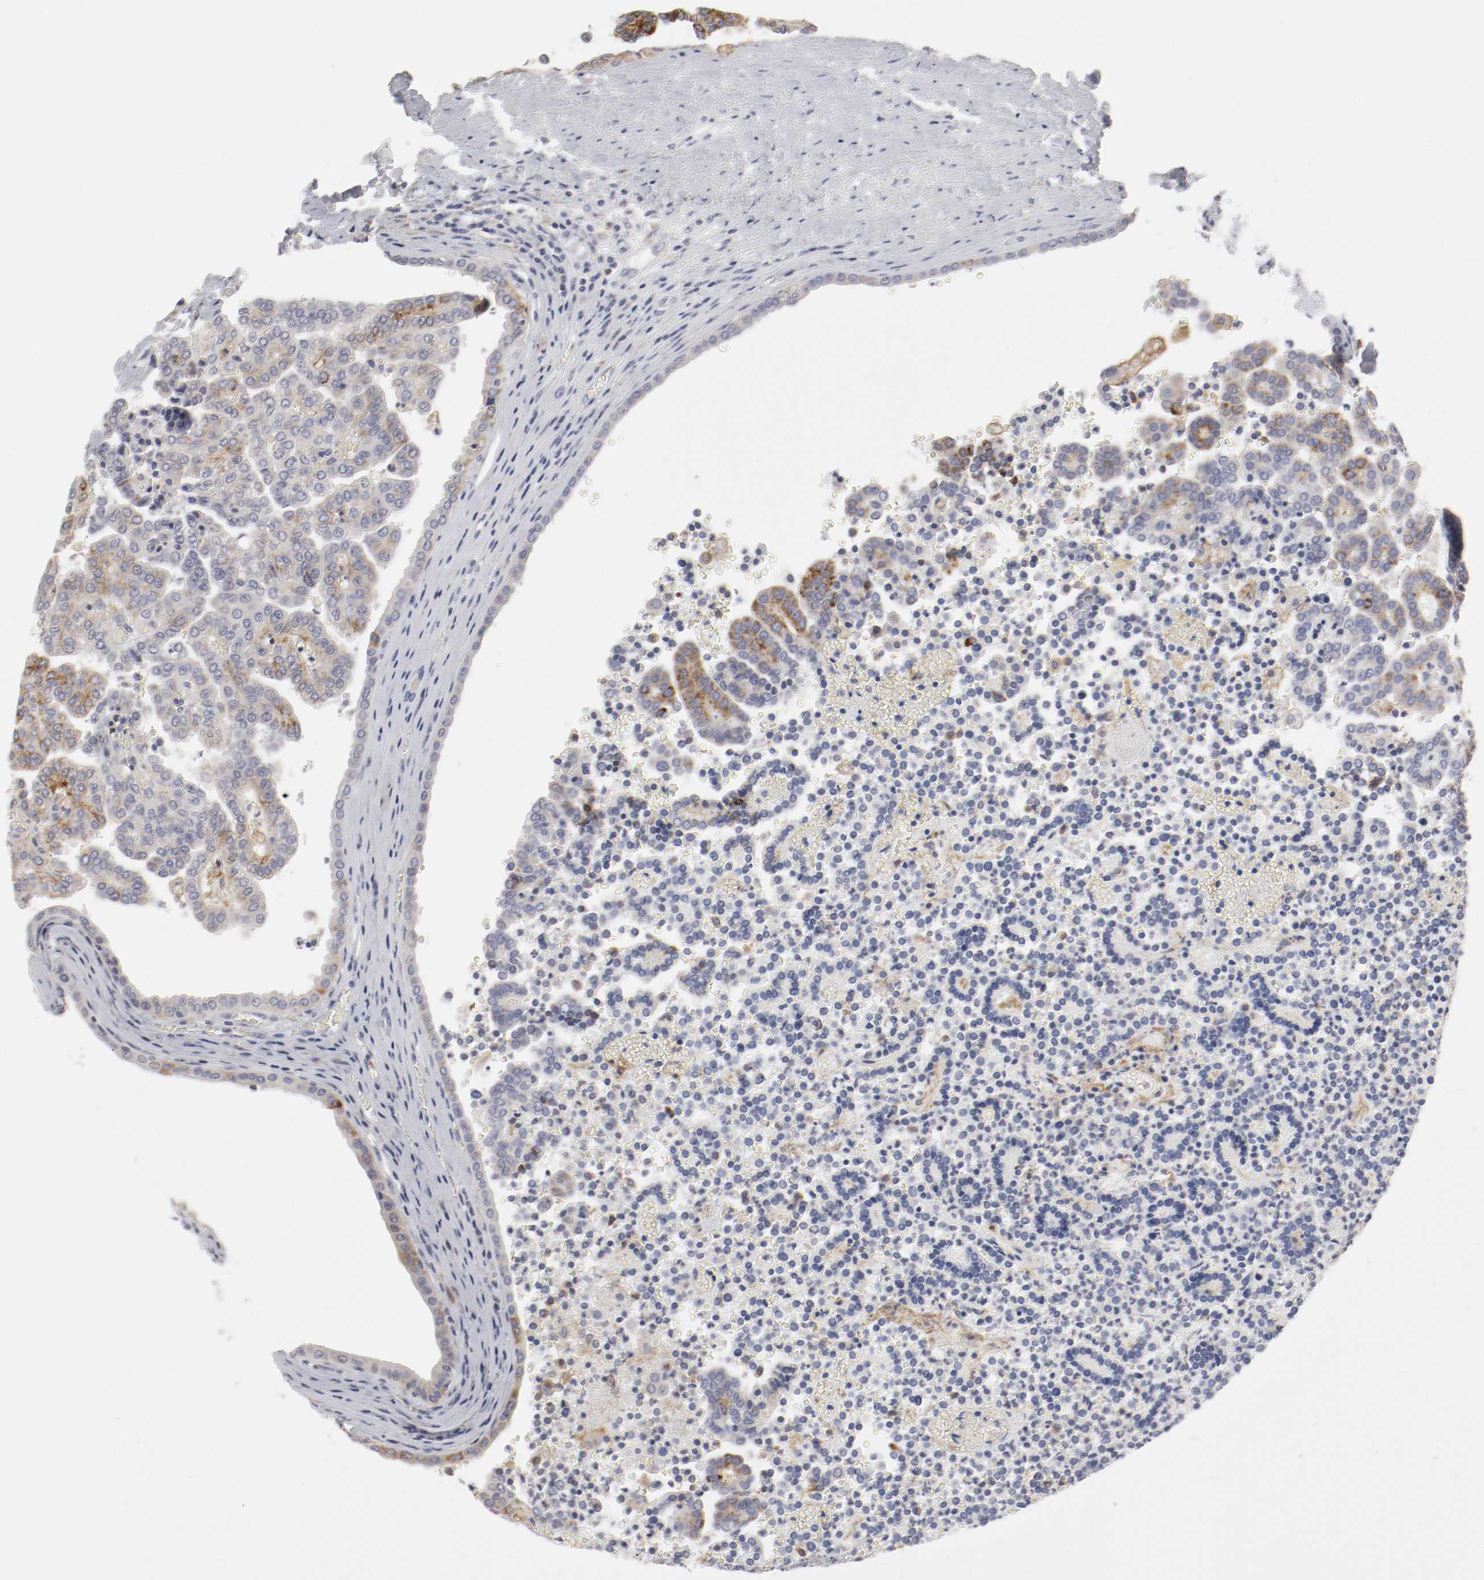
{"staining": {"intensity": "strong", "quantity": "25%-75%", "location": "cytoplasmic/membranous"}, "tissue": "renal cancer", "cell_type": "Tumor cells", "image_type": "cancer", "snomed": [{"axis": "morphology", "description": "Adenocarcinoma, NOS"}, {"axis": "topography", "description": "Kidney"}], "caption": "This is a photomicrograph of immunohistochemistry staining of renal adenocarcinoma, which shows strong positivity in the cytoplasmic/membranous of tumor cells.", "gene": "ITGAX", "patient": {"sex": "male", "age": 61}}